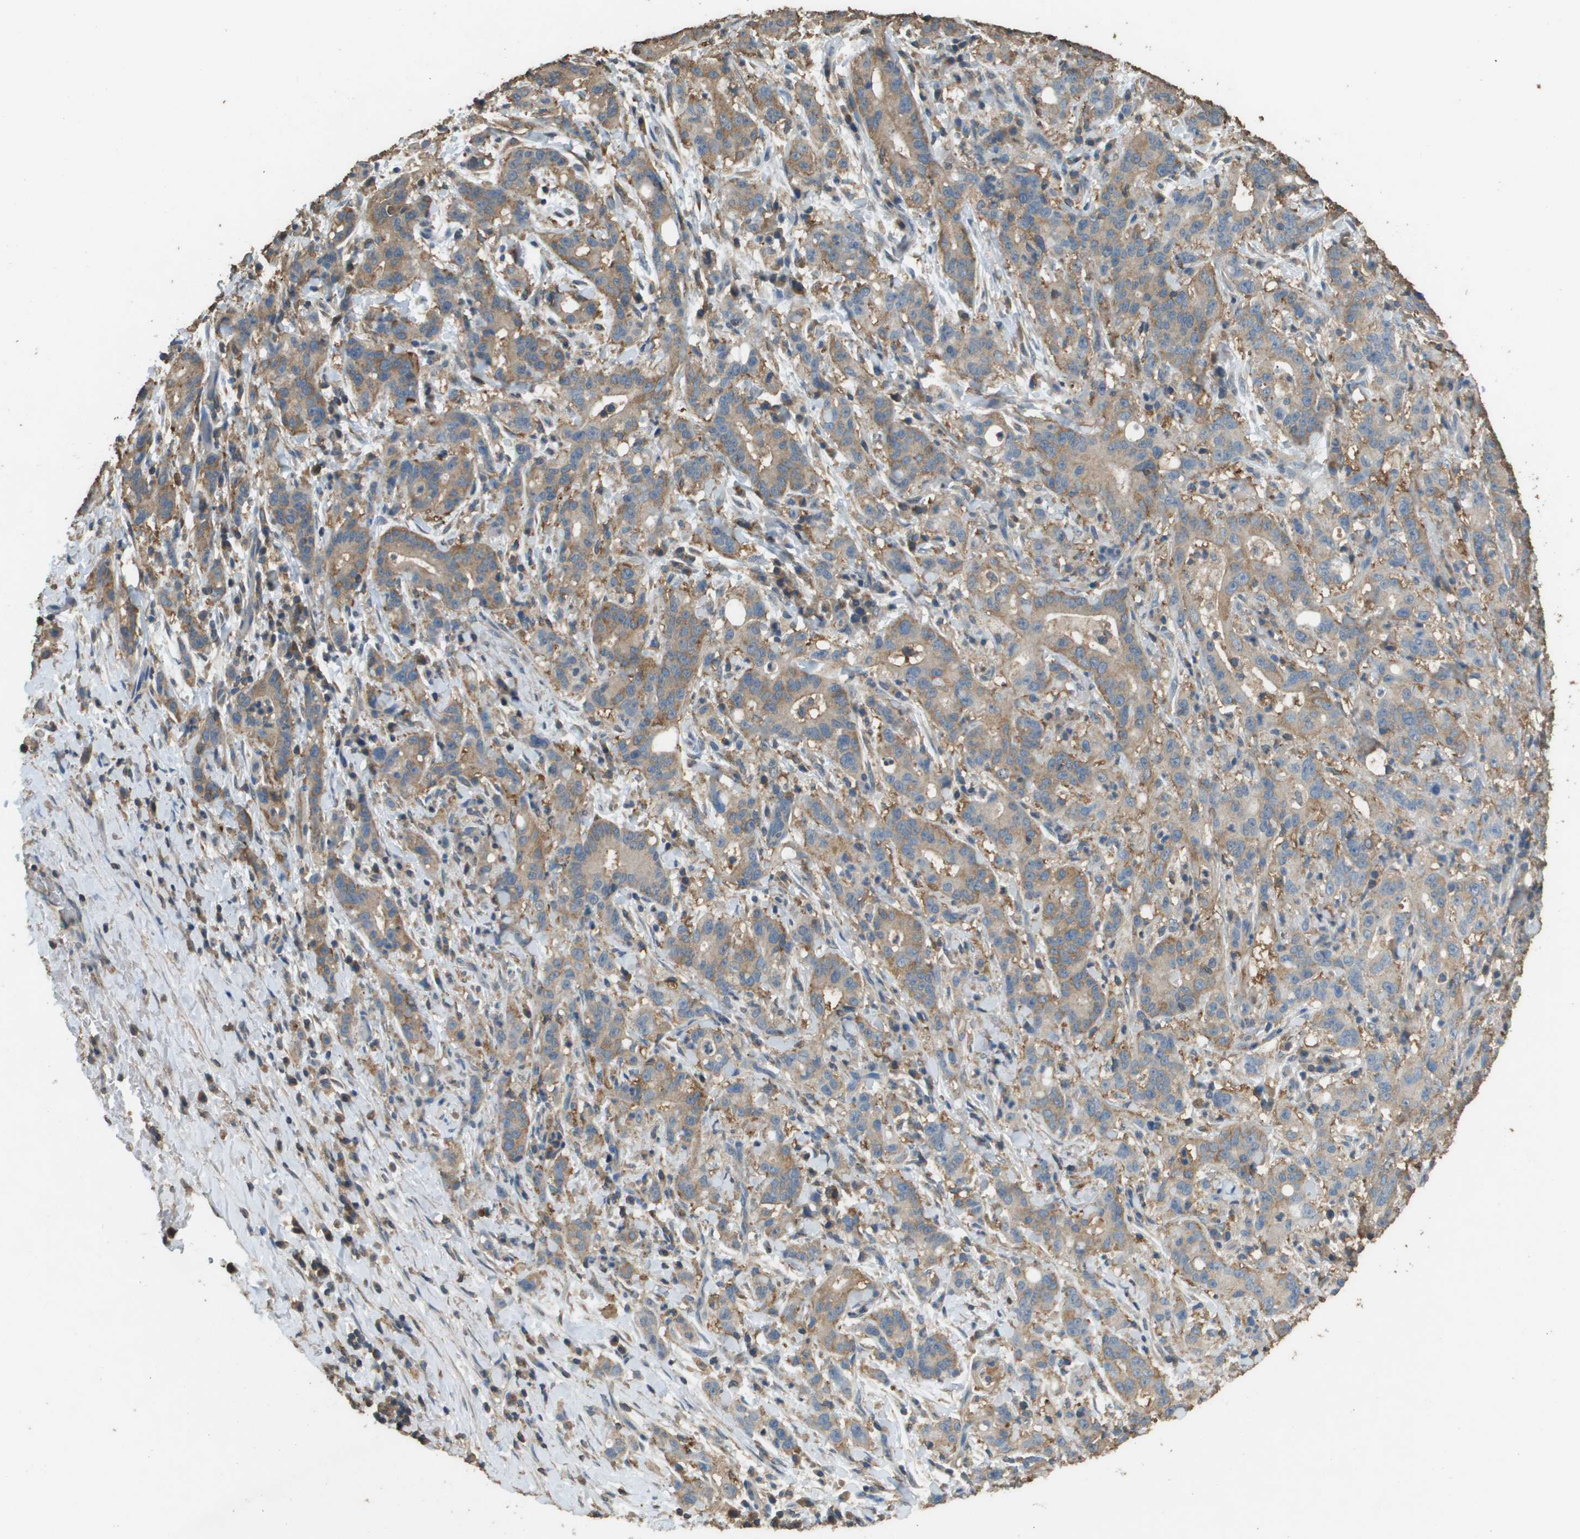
{"staining": {"intensity": "moderate", "quantity": ">75%", "location": "cytoplasmic/membranous"}, "tissue": "liver cancer", "cell_type": "Tumor cells", "image_type": "cancer", "snomed": [{"axis": "morphology", "description": "Cholangiocarcinoma"}, {"axis": "topography", "description": "Liver"}], "caption": "Moderate cytoplasmic/membranous staining for a protein is present in approximately >75% of tumor cells of liver cancer using immunohistochemistry (IHC).", "gene": "MS4A7", "patient": {"sex": "female", "age": 38}}